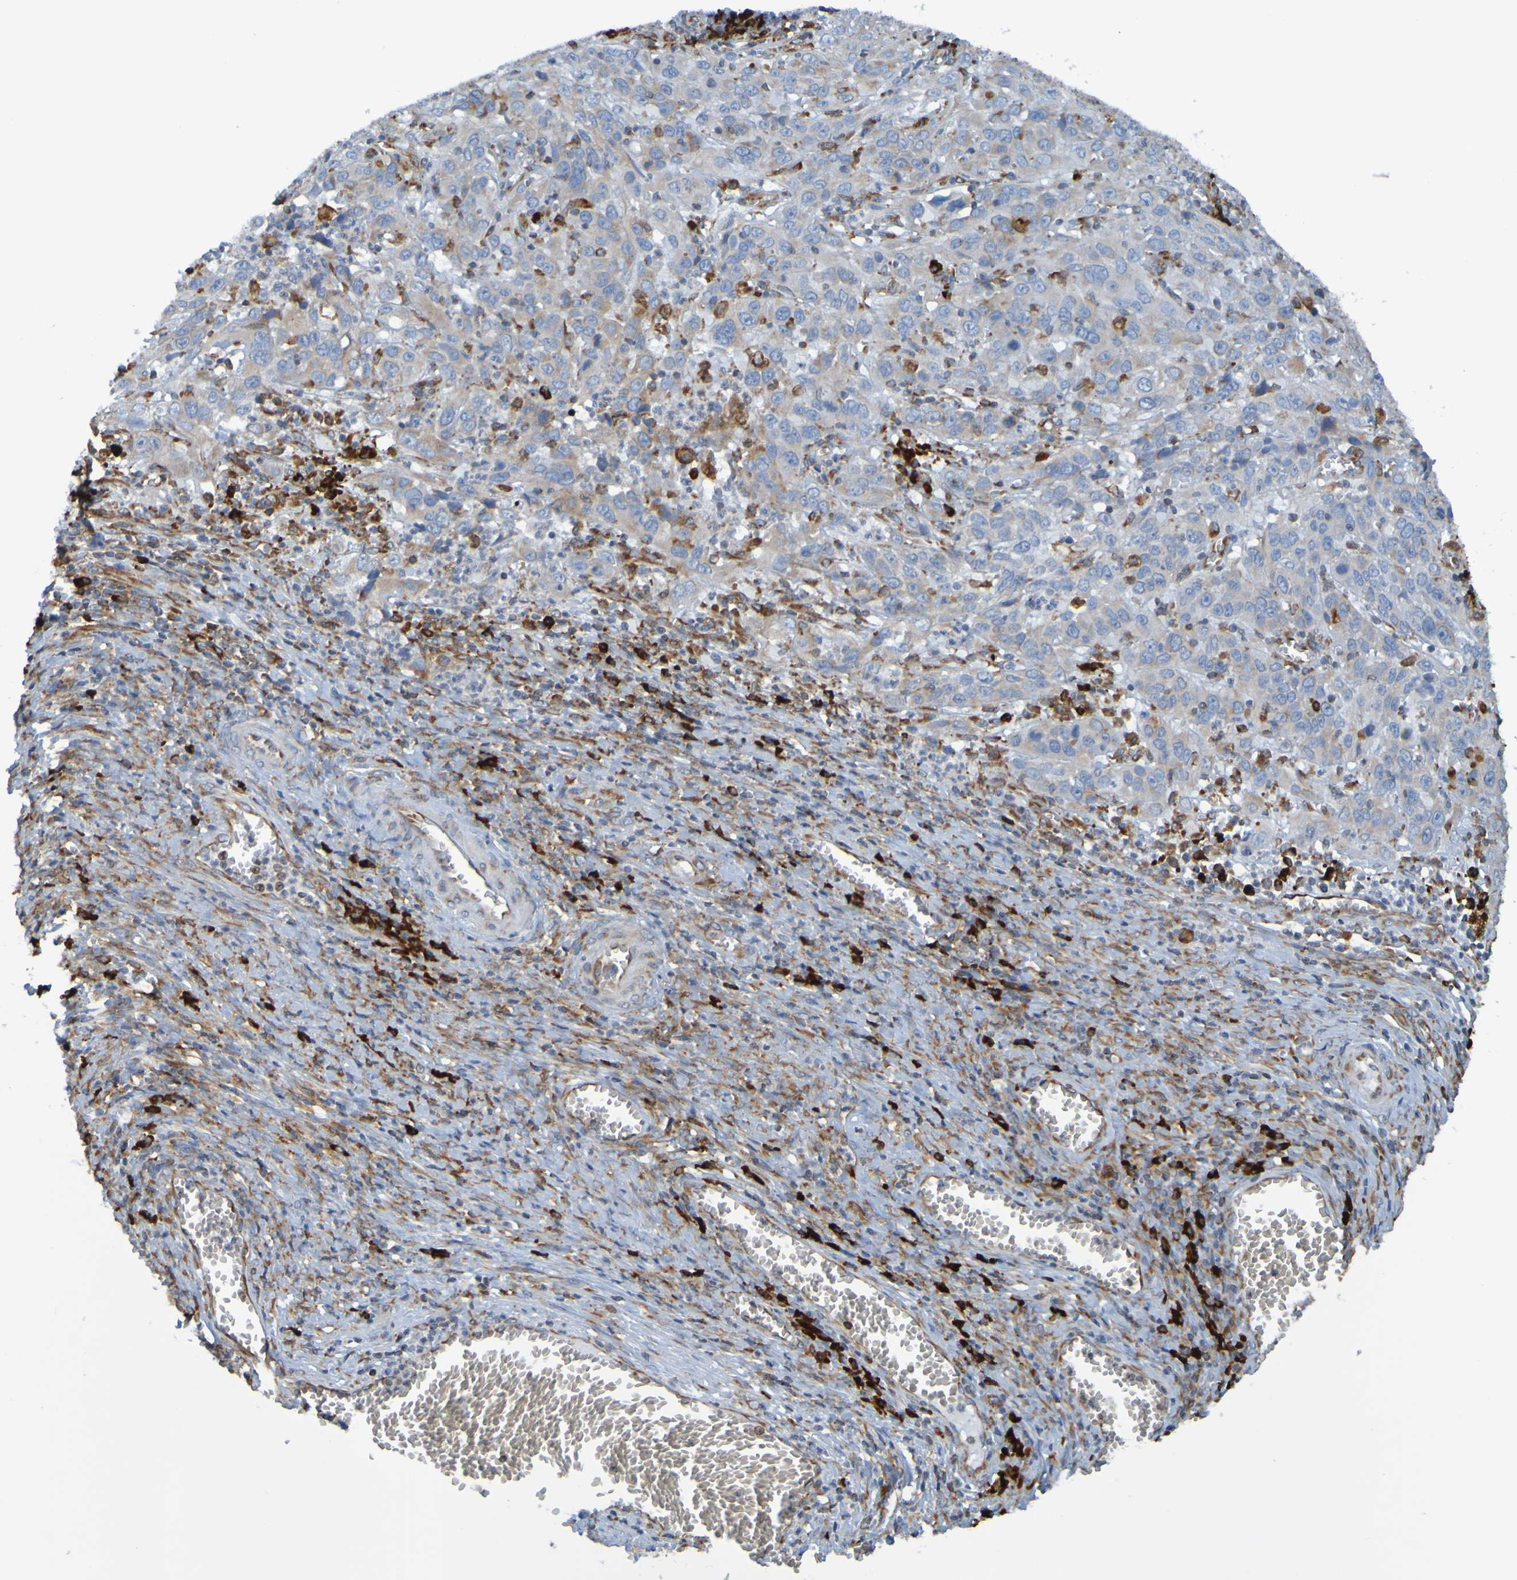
{"staining": {"intensity": "weak", "quantity": "25%-75%", "location": "cytoplasmic/membranous"}, "tissue": "cervical cancer", "cell_type": "Tumor cells", "image_type": "cancer", "snomed": [{"axis": "morphology", "description": "Squamous cell carcinoma, NOS"}, {"axis": "topography", "description": "Cervix"}], "caption": "Protein analysis of cervical cancer (squamous cell carcinoma) tissue demonstrates weak cytoplasmic/membranous expression in about 25%-75% of tumor cells.", "gene": "SSR1", "patient": {"sex": "female", "age": 32}}